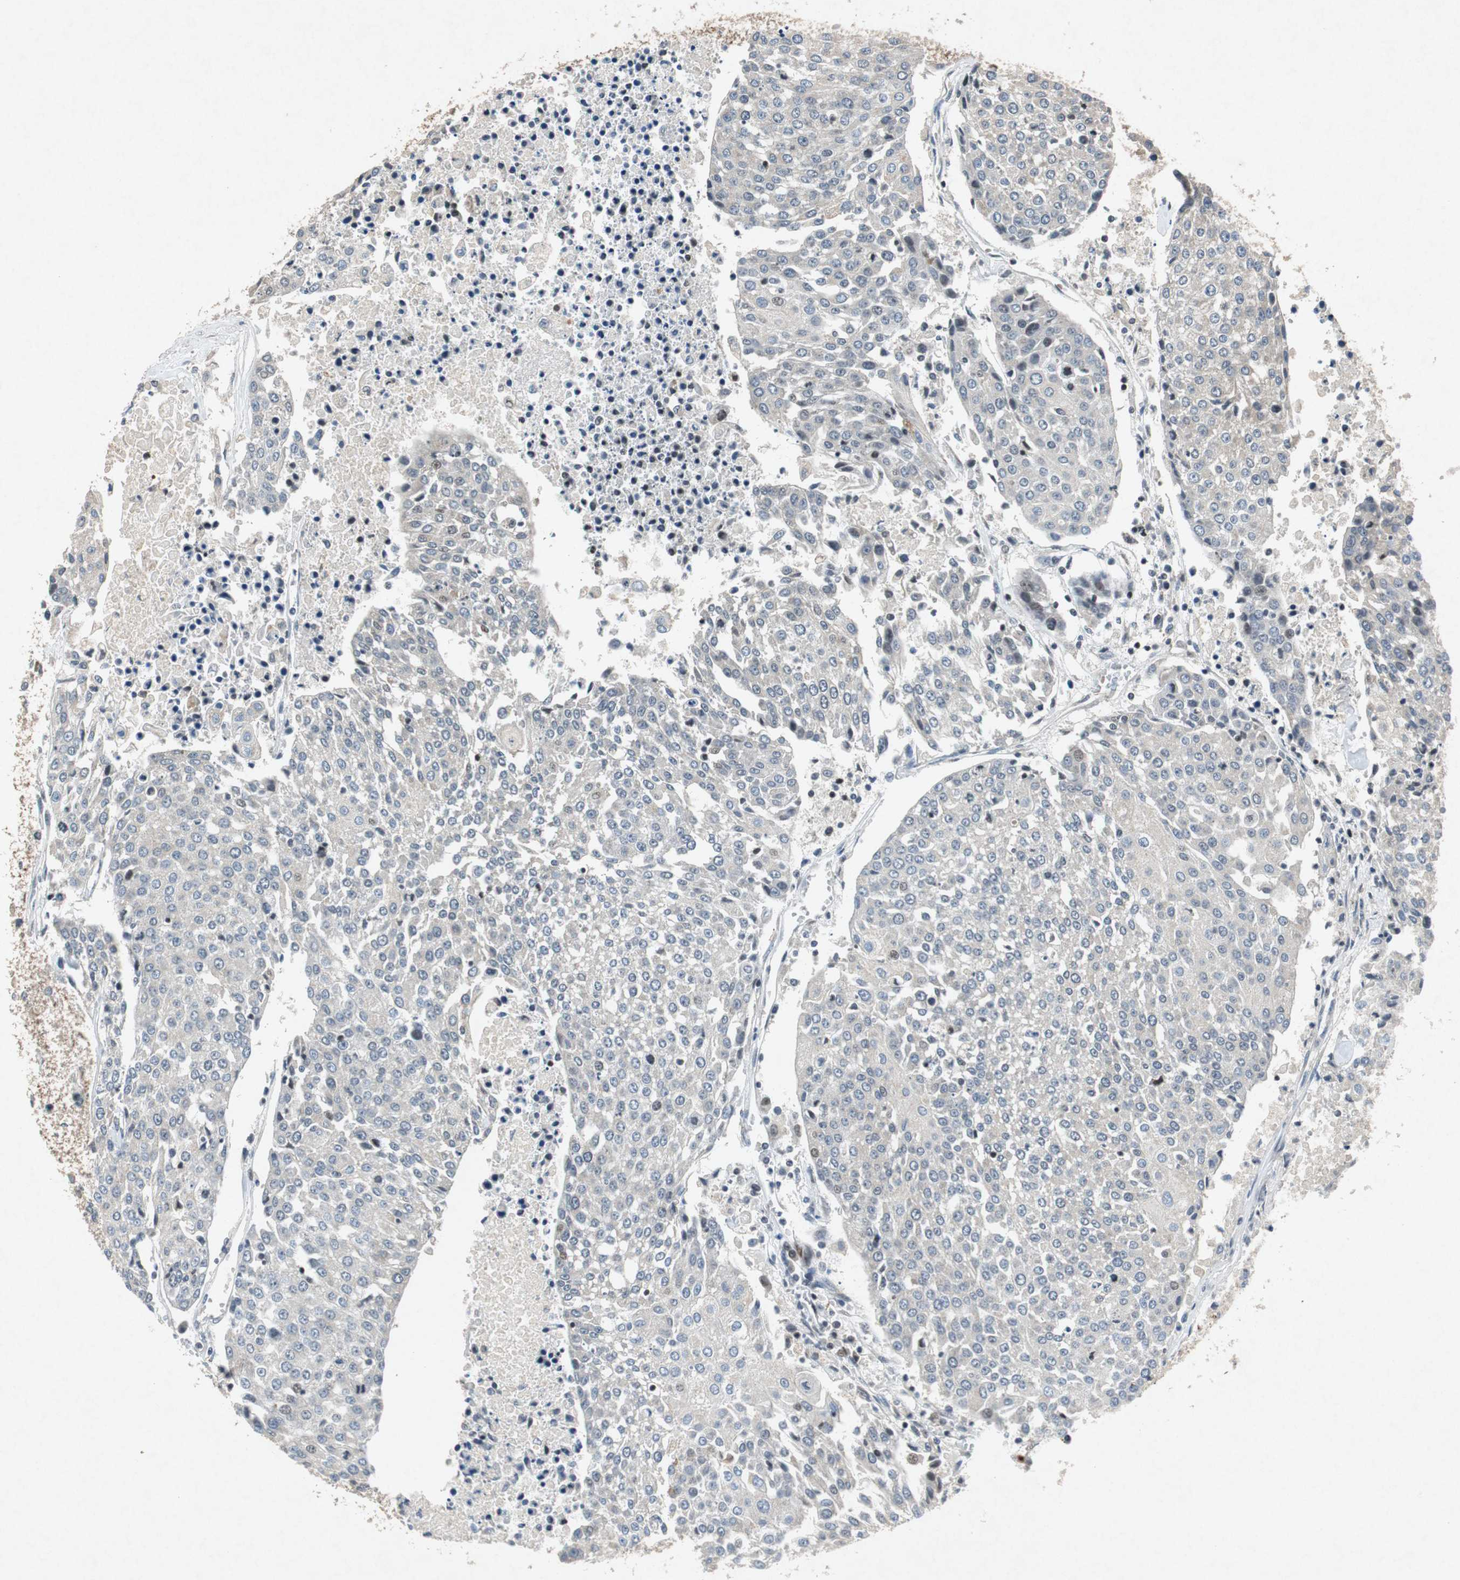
{"staining": {"intensity": "negative", "quantity": "none", "location": "none"}, "tissue": "urothelial cancer", "cell_type": "Tumor cells", "image_type": "cancer", "snomed": [{"axis": "morphology", "description": "Urothelial carcinoma, High grade"}, {"axis": "topography", "description": "Urinary bladder"}], "caption": "Urothelial cancer stained for a protein using IHC reveals no expression tumor cells.", "gene": "TUBA4A", "patient": {"sex": "female", "age": 85}}